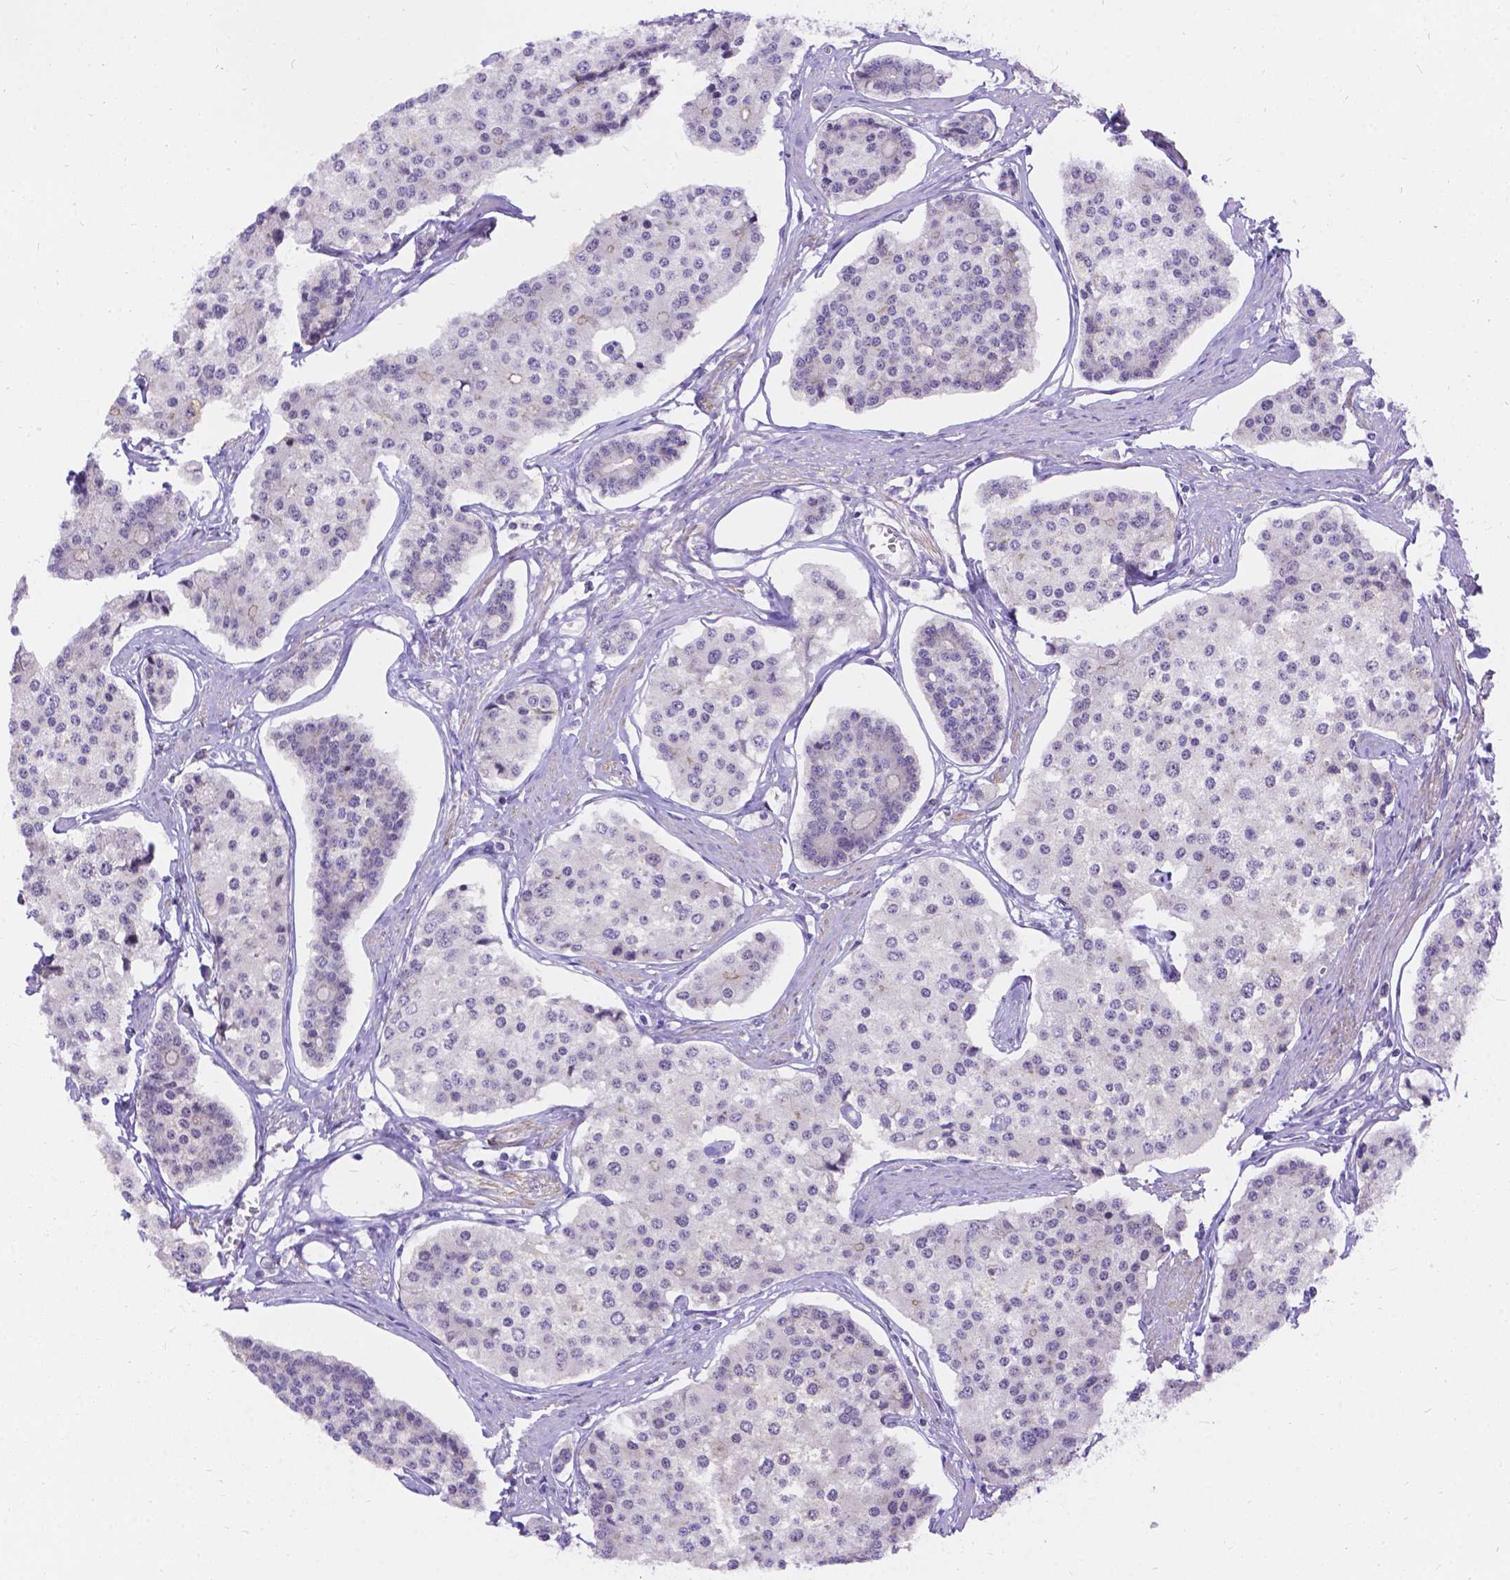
{"staining": {"intensity": "negative", "quantity": "none", "location": "none"}, "tissue": "carcinoid", "cell_type": "Tumor cells", "image_type": "cancer", "snomed": [{"axis": "morphology", "description": "Carcinoid, malignant, NOS"}, {"axis": "topography", "description": "Small intestine"}], "caption": "Tumor cells are negative for brown protein staining in carcinoid.", "gene": "PALS1", "patient": {"sex": "female", "age": 65}}